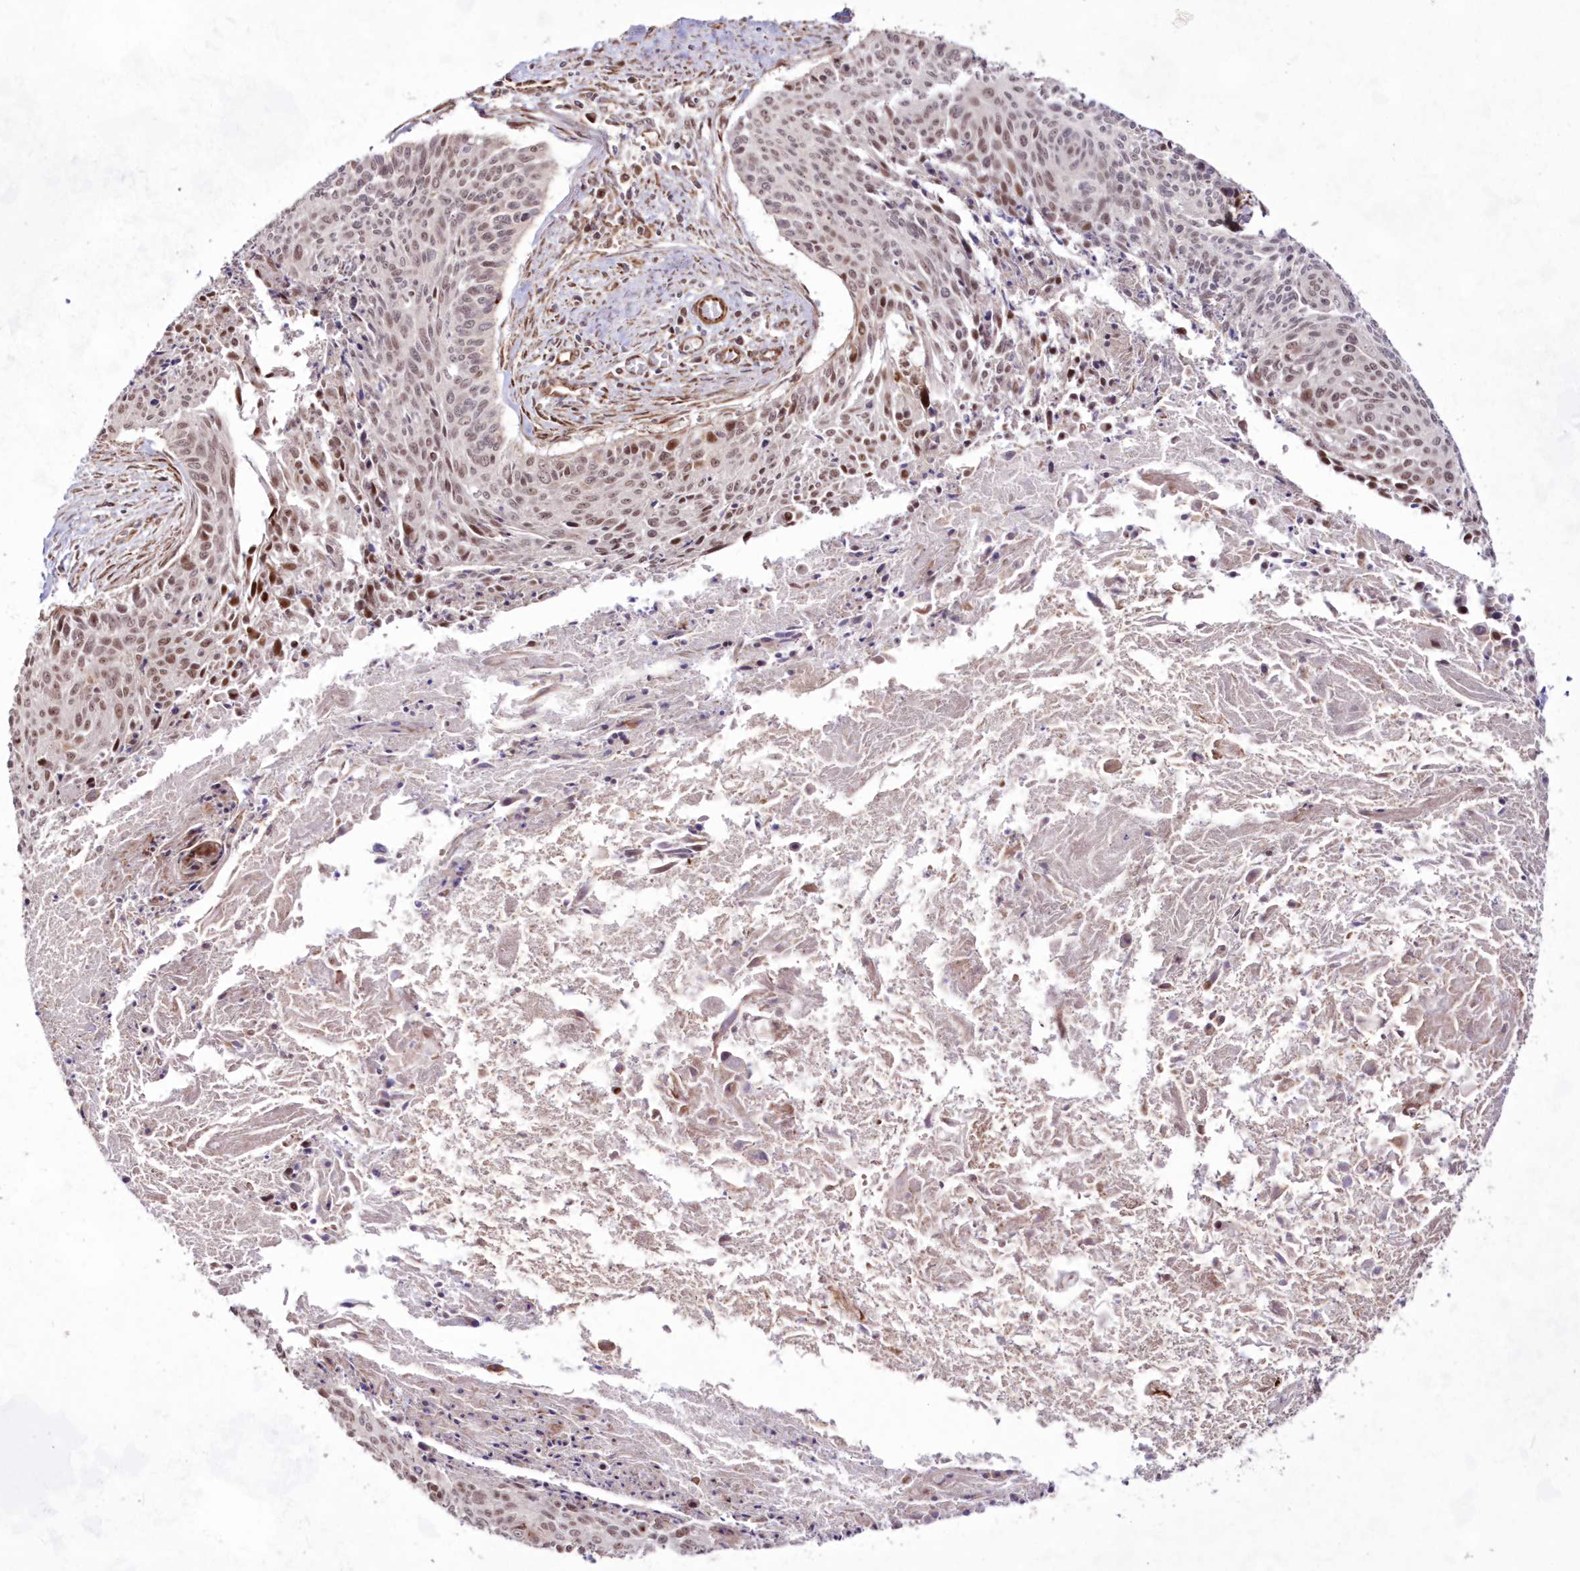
{"staining": {"intensity": "weak", "quantity": "25%-75%", "location": "nuclear"}, "tissue": "cervical cancer", "cell_type": "Tumor cells", "image_type": "cancer", "snomed": [{"axis": "morphology", "description": "Squamous cell carcinoma, NOS"}, {"axis": "topography", "description": "Cervix"}], "caption": "An immunohistochemistry histopathology image of tumor tissue is shown. Protein staining in brown labels weak nuclear positivity in cervical cancer (squamous cell carcinoma) within tumor cells.", "gene": "SNIP1", "patient": {"sex": "female", "age": 55}}